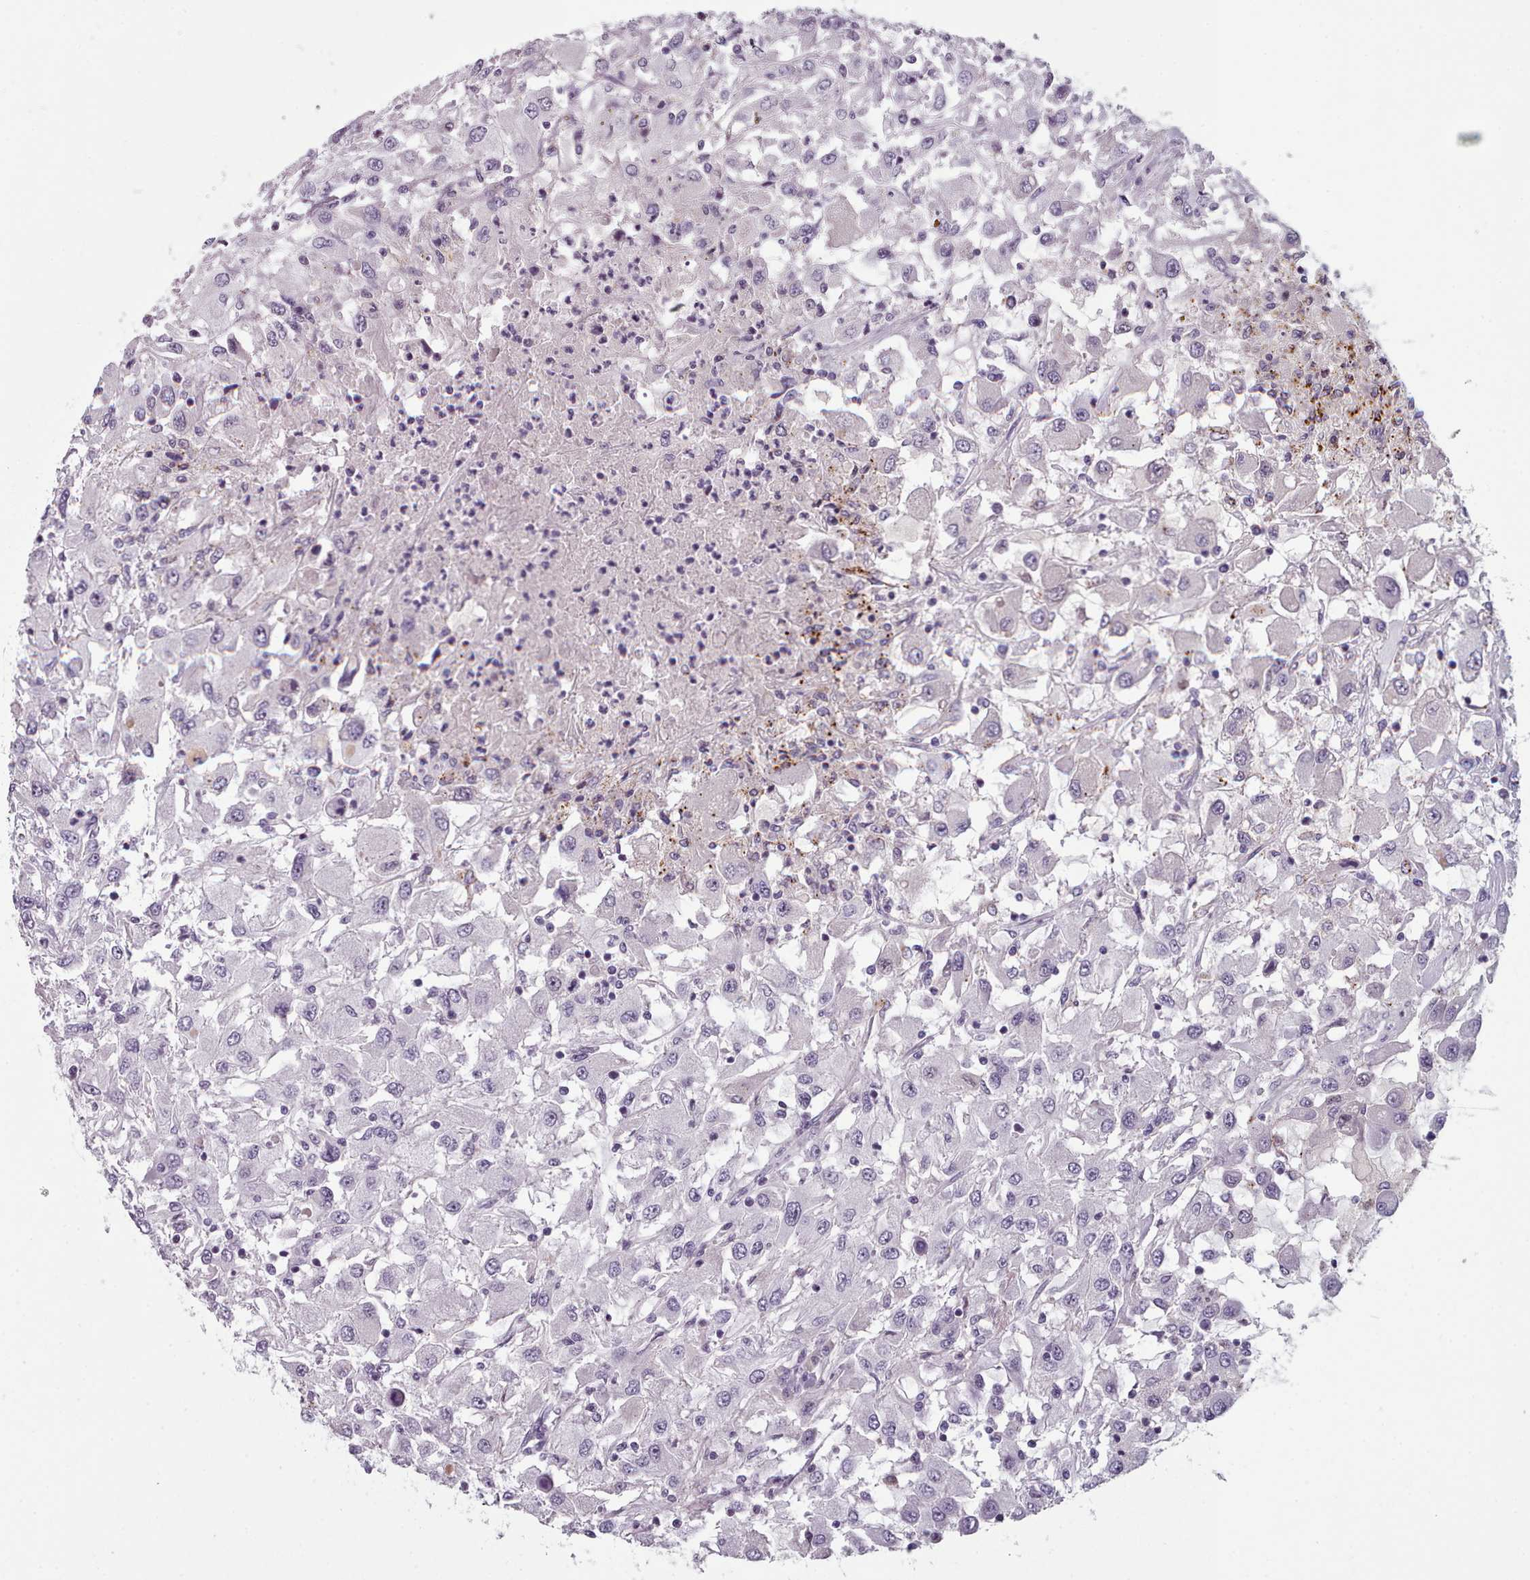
{"staining": {"intensity": "negative", "quantity": "none", "location": "none"}, "tissue": "renal cancer", "cell_type": "Tumor cells", "image_type": "cancer", "snomed": [{"axis": "morphology", "description": "Adenocarcinoma, NOS"}, {"axis": "topography", "description": "Kidney"}], "caption": "This is an immunohistochemistry micrograph of human renal cancer (adenocarcinoma). There is no expression in tumor cells.", "gene": "PBX4", "patient": {"sex": "female", "age": 67}}